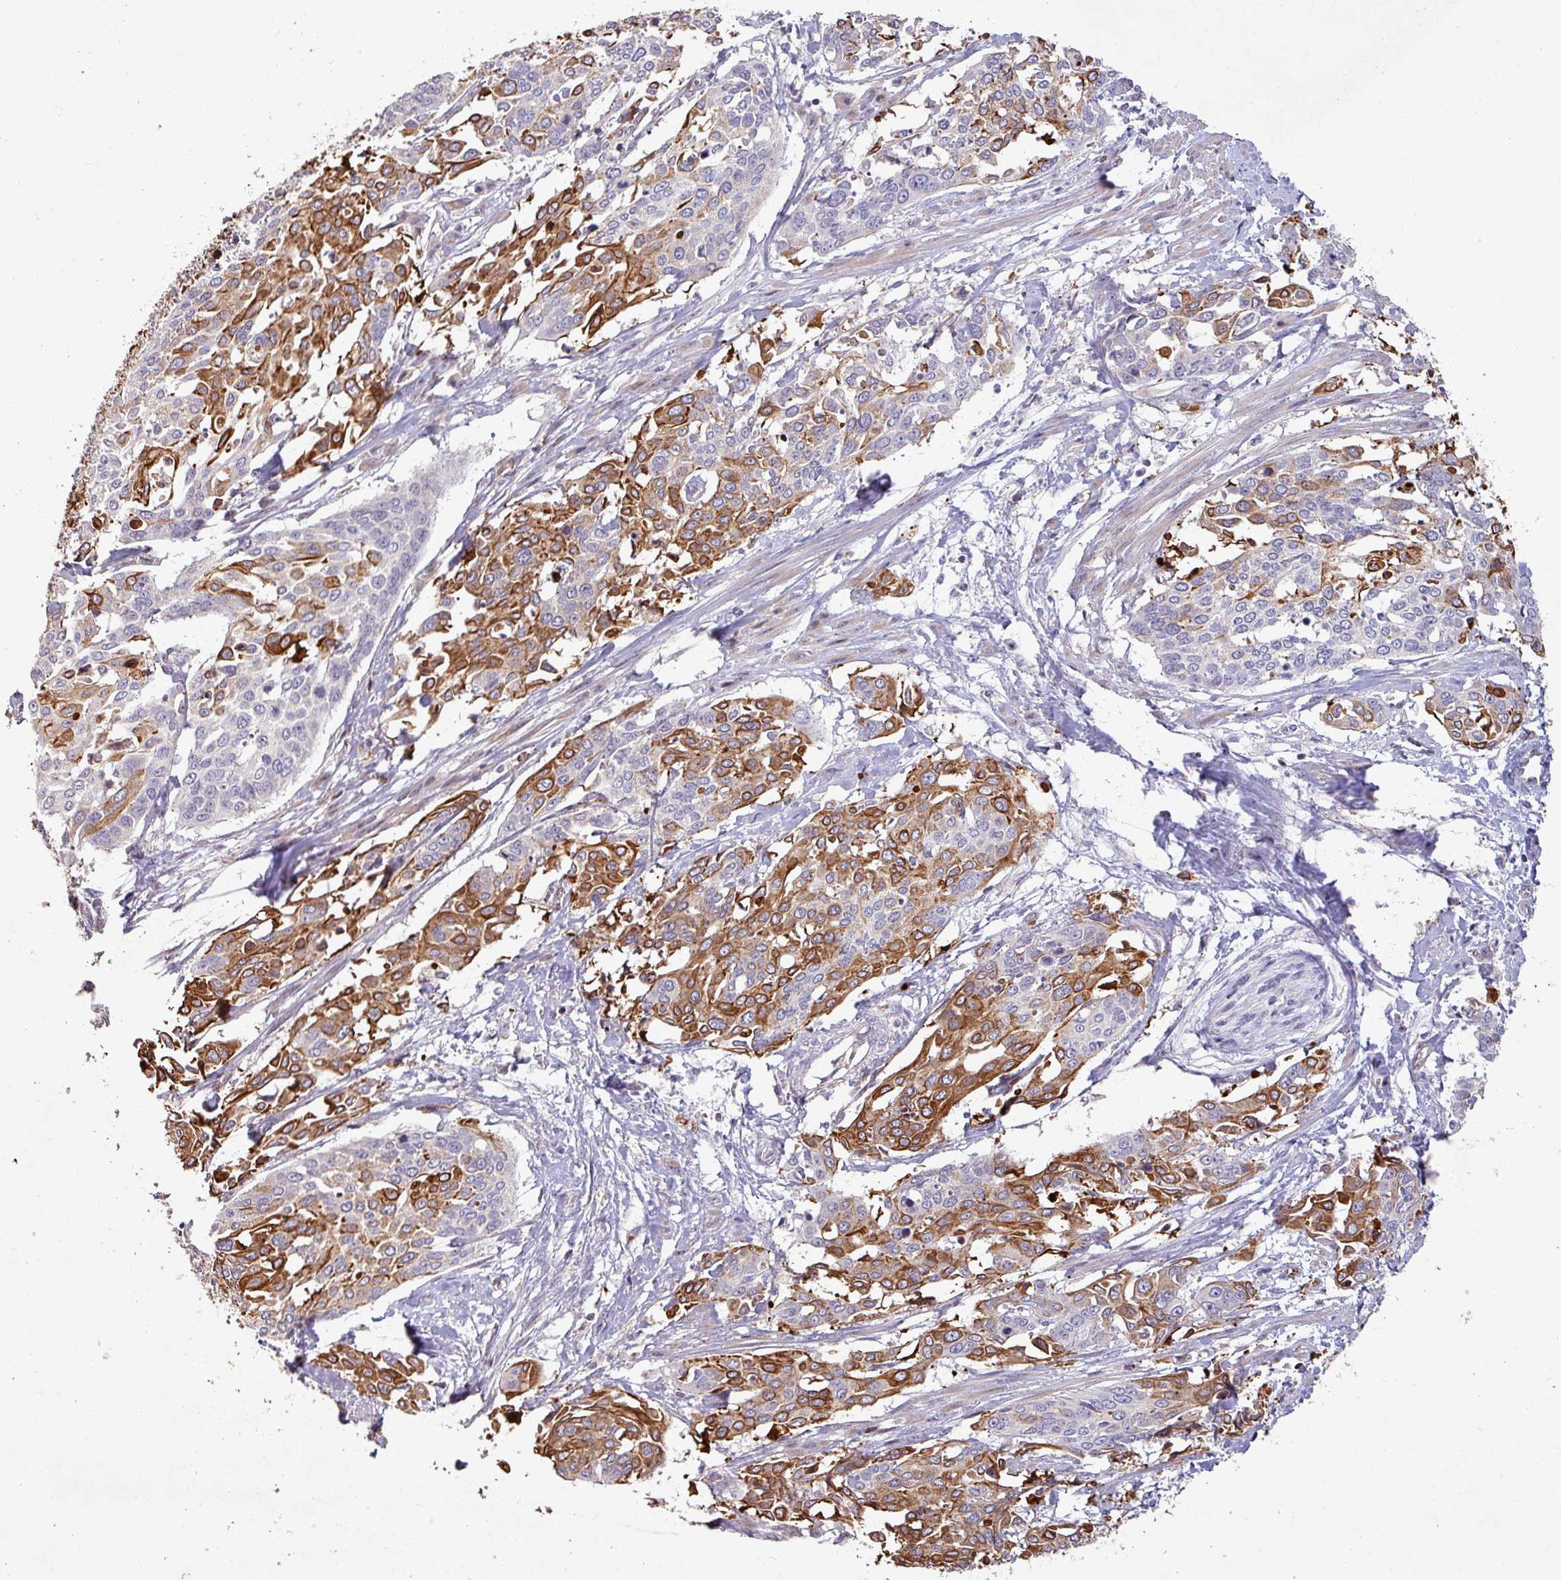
{"staining": {"intensity": "strong", "quantity": "25%-75%", "location": "cytoplasmic/membranous"}, "tissue": "cervical cancer", "cell_type": "Tumor cells", "image_type": "cancer", "snomed": [{"axis": "morphology", "description": "Squamous cell carcinoma, NOS"}, {"axis": "topography", "description": "Cervix"}], "caption": "Immunohistochemical staining of cervical cancer (squamous cell carcinoma) exhibits high levels of strong cytoplasmic/membranous protein positivity in about 25%-75% of tumor cells.", "gene": "RPL23A", "patient": {"sex": "female", "age": 44}}